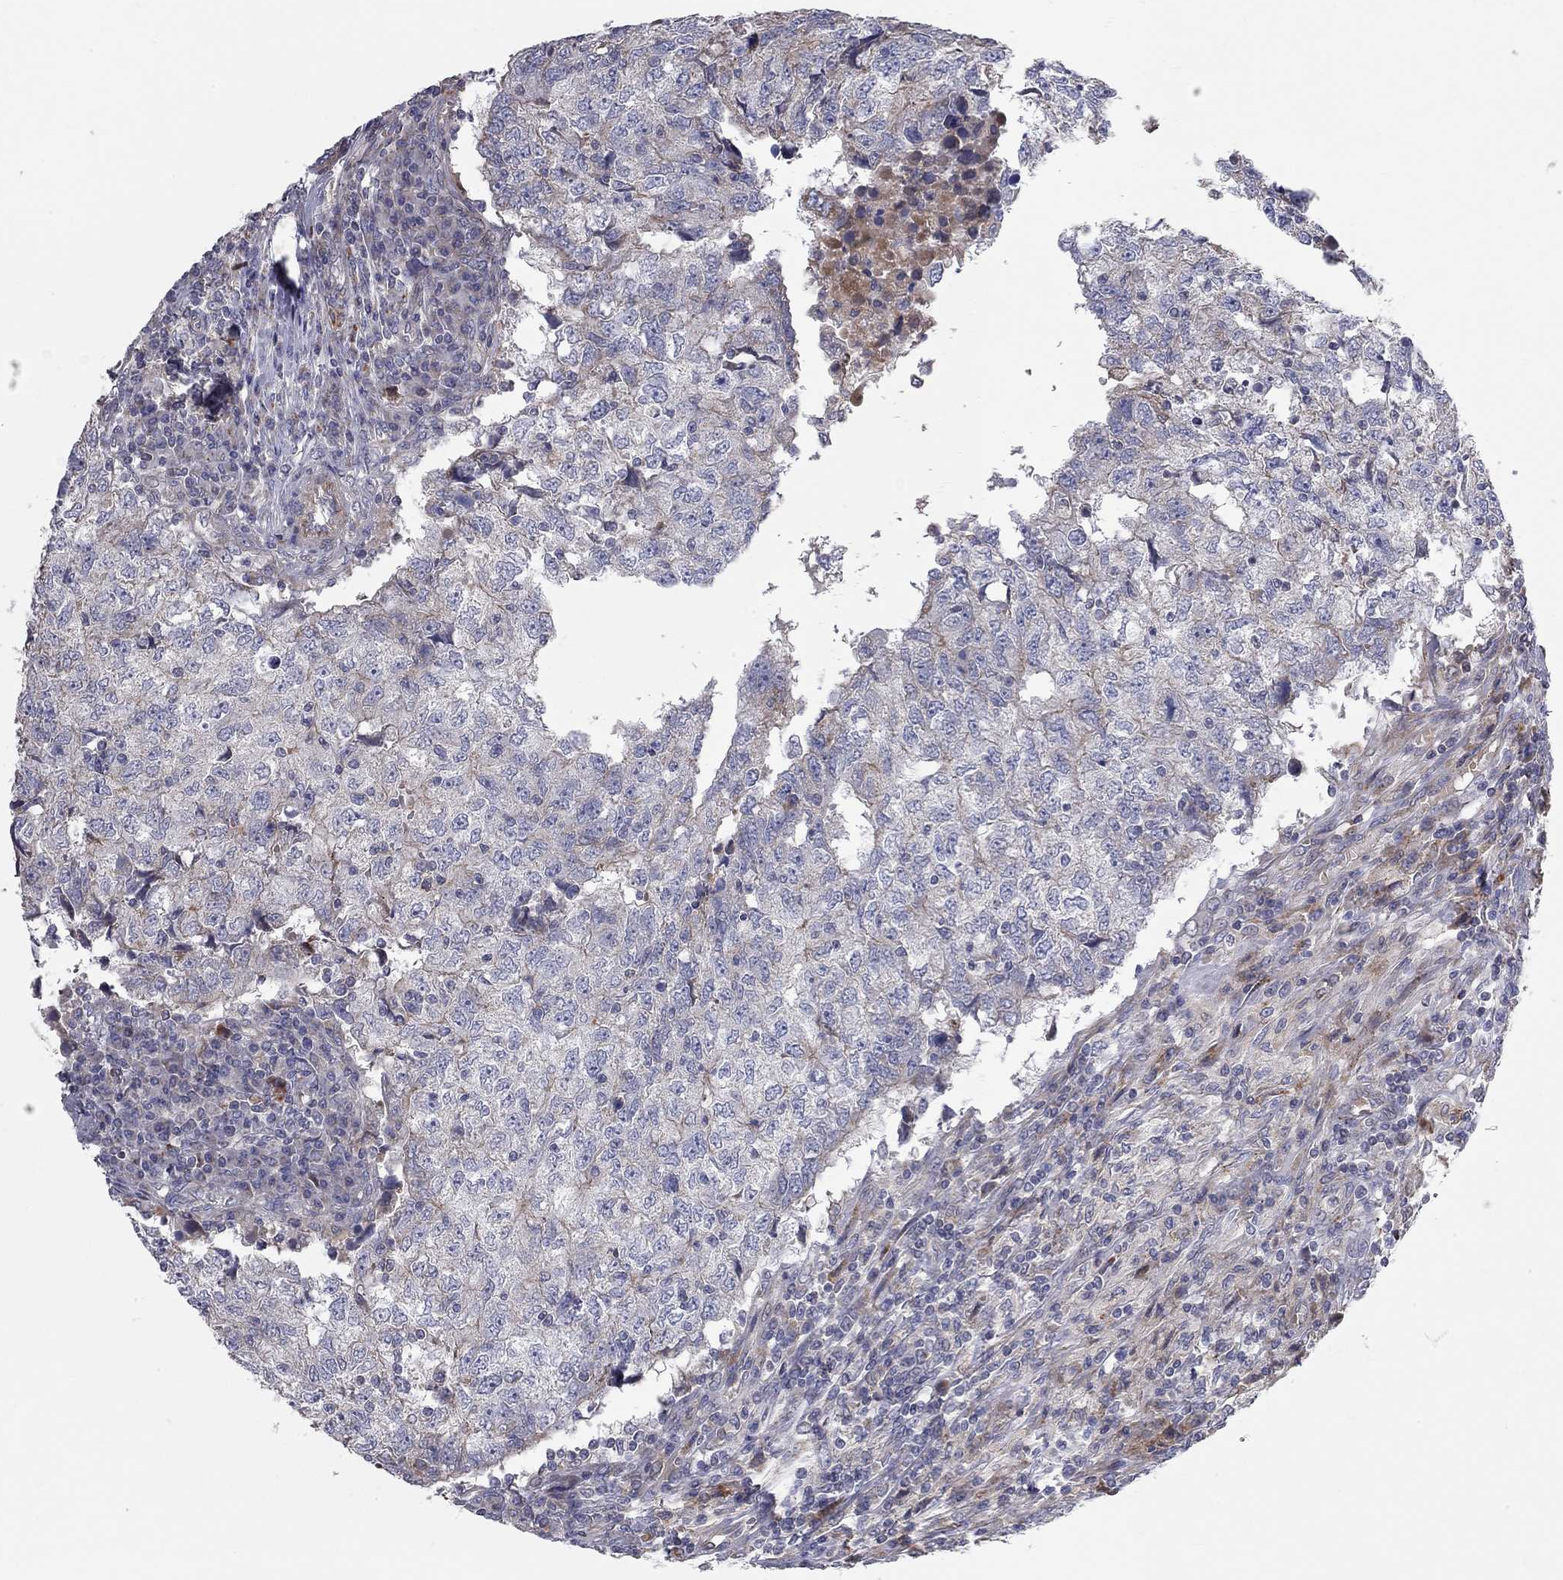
{"staining": {"intensity": "negative", "quantity": "none", "location": "none"}, "tissue": "breast cancer", "cell_type": "Tumor cells", "image_type": "cancer", "snomed": [{"axis": "morphology", "description": "Duct carcinoma"}, {"axis": "topography", "description": "Breast"}], "caption": "Protein analysis of breast cancer exhibits no significant staining in tumor cells.", "gene": "KANSL1L", "patient": {"sex": "female", "age": 30}}